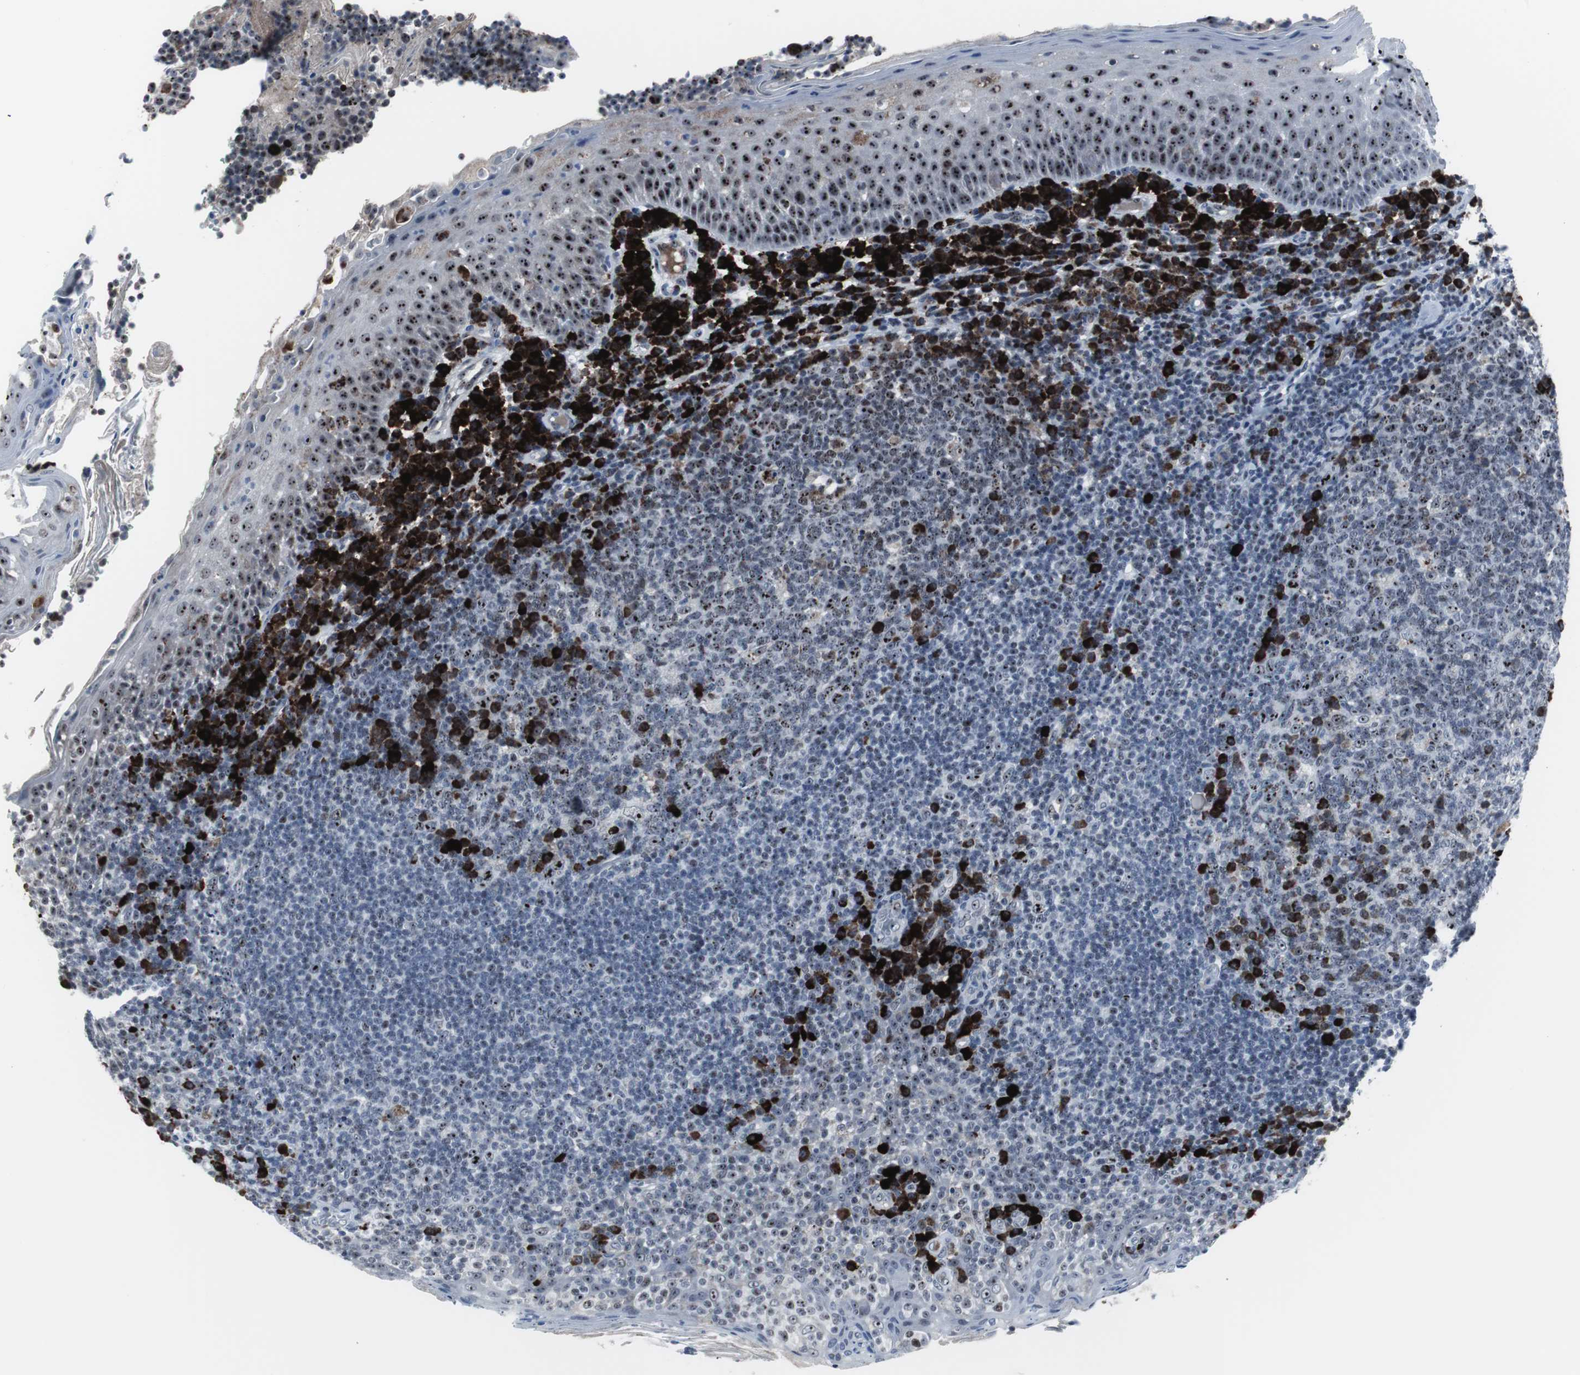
{"staining": {"intensity": "moderate", "quantity": "<25%", "location": "nuclear"}, "tissue": "tonsil", "cell_type": "Germinal center cells", "image_type": "normal", "snomed": [{"axis": "morphology", "description": "Normal tissue, NOS"}, {"axis": "topography", "description": "Tonsil"}], "caption": "A low amount of moderate nuclear positivity is seen in about <25% of germinal center cells in normal tonsil.", "gene": "DOK1", "patient": {"sex": "male", "age": 17}}